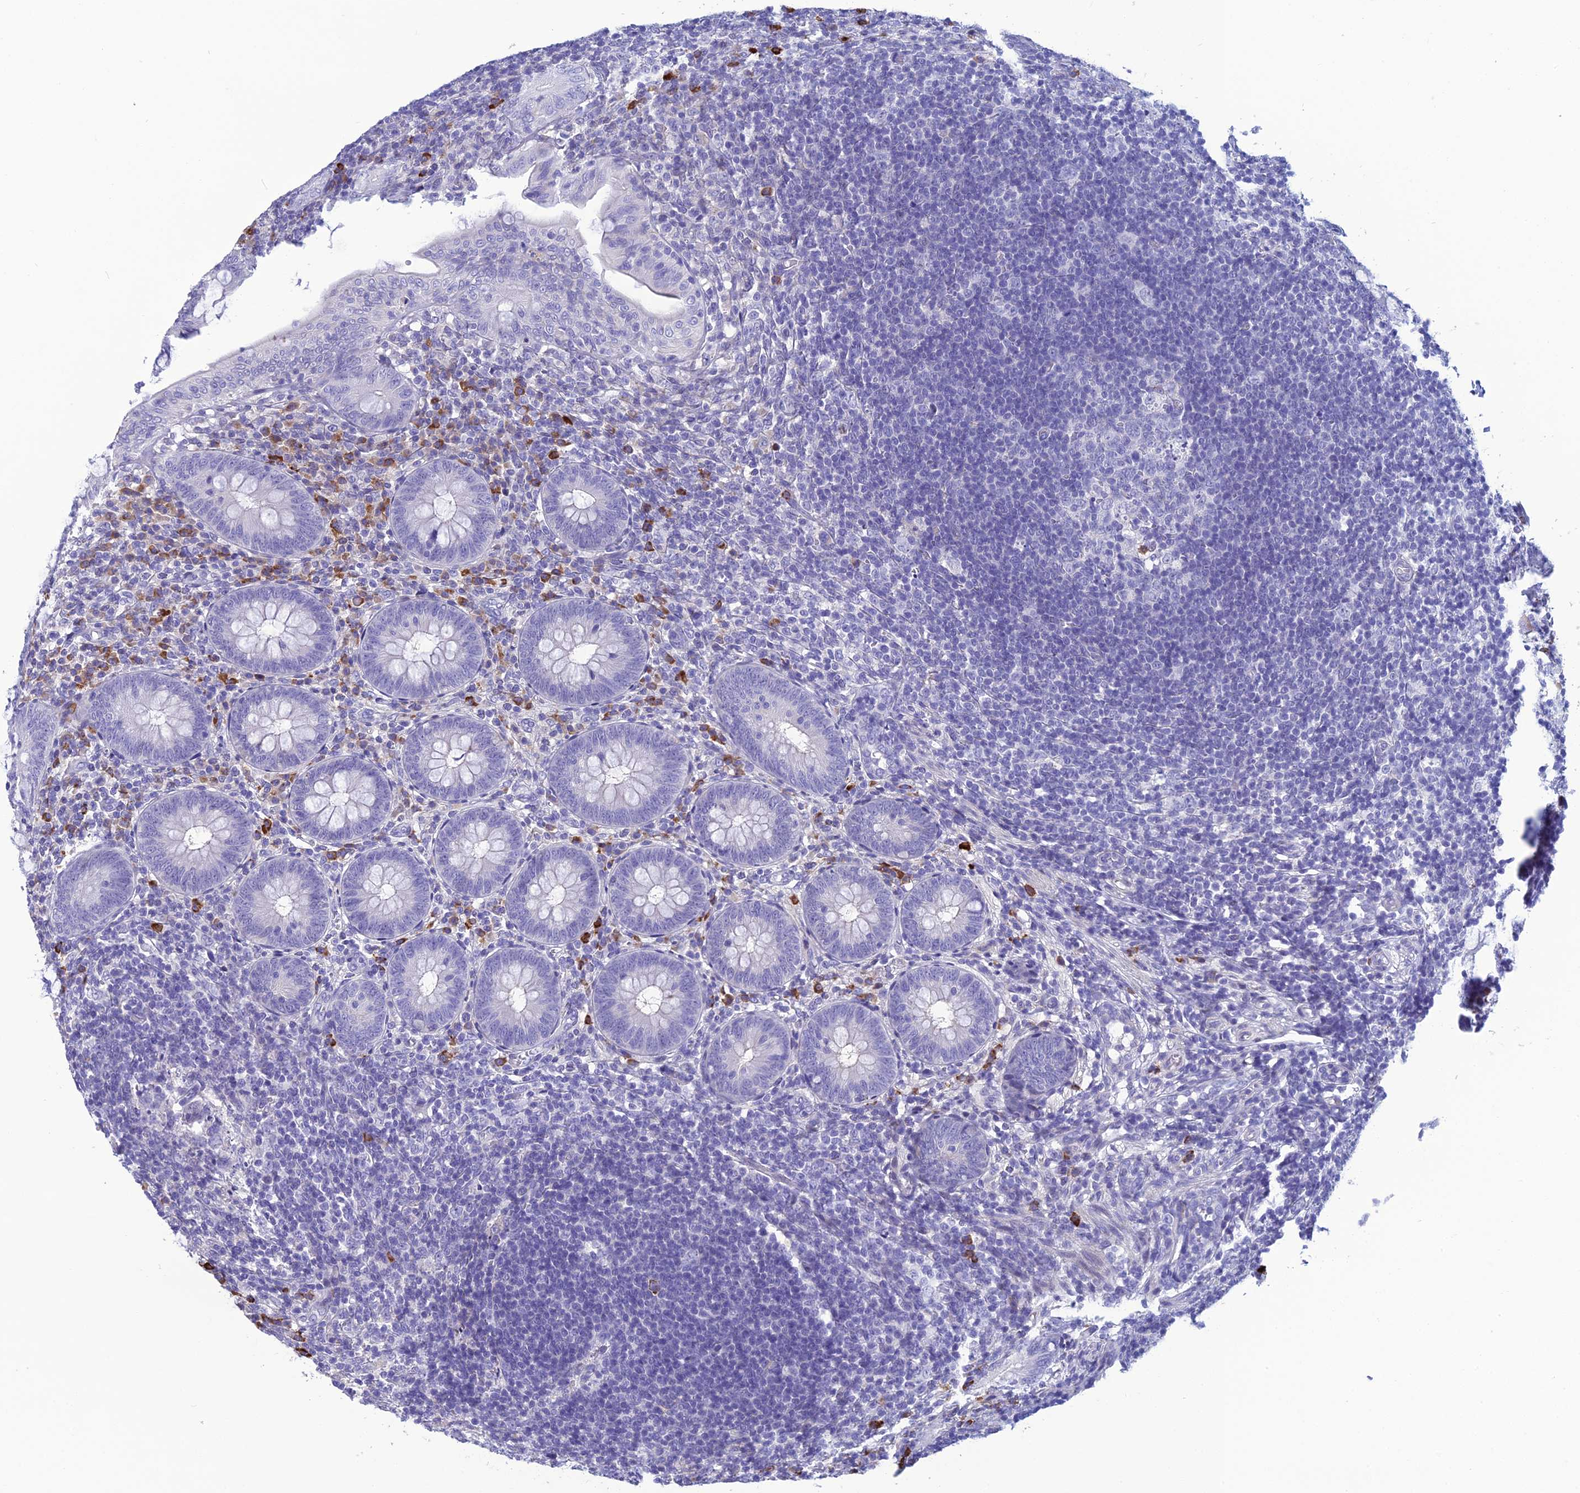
{"staining": {"intensity": "negative", "quantity": "none", "location": "none"}, "tissue": "appendix", "cell_type": "Glandular cells", "image_type": "normal", "snomed": [{"axis": "morphology", "description": "Normal tissue, NOS"}, {"axis": "topography", "description": "Appendix"}], "caption": "DAB immunohistochemical staining of unremarkable human appendix displays no significant expression in glandular cells. (IHC, brightfield microscopy, high magnification).", "gene": "CRB2", "patient": {"sex": "male", "age": 14}}